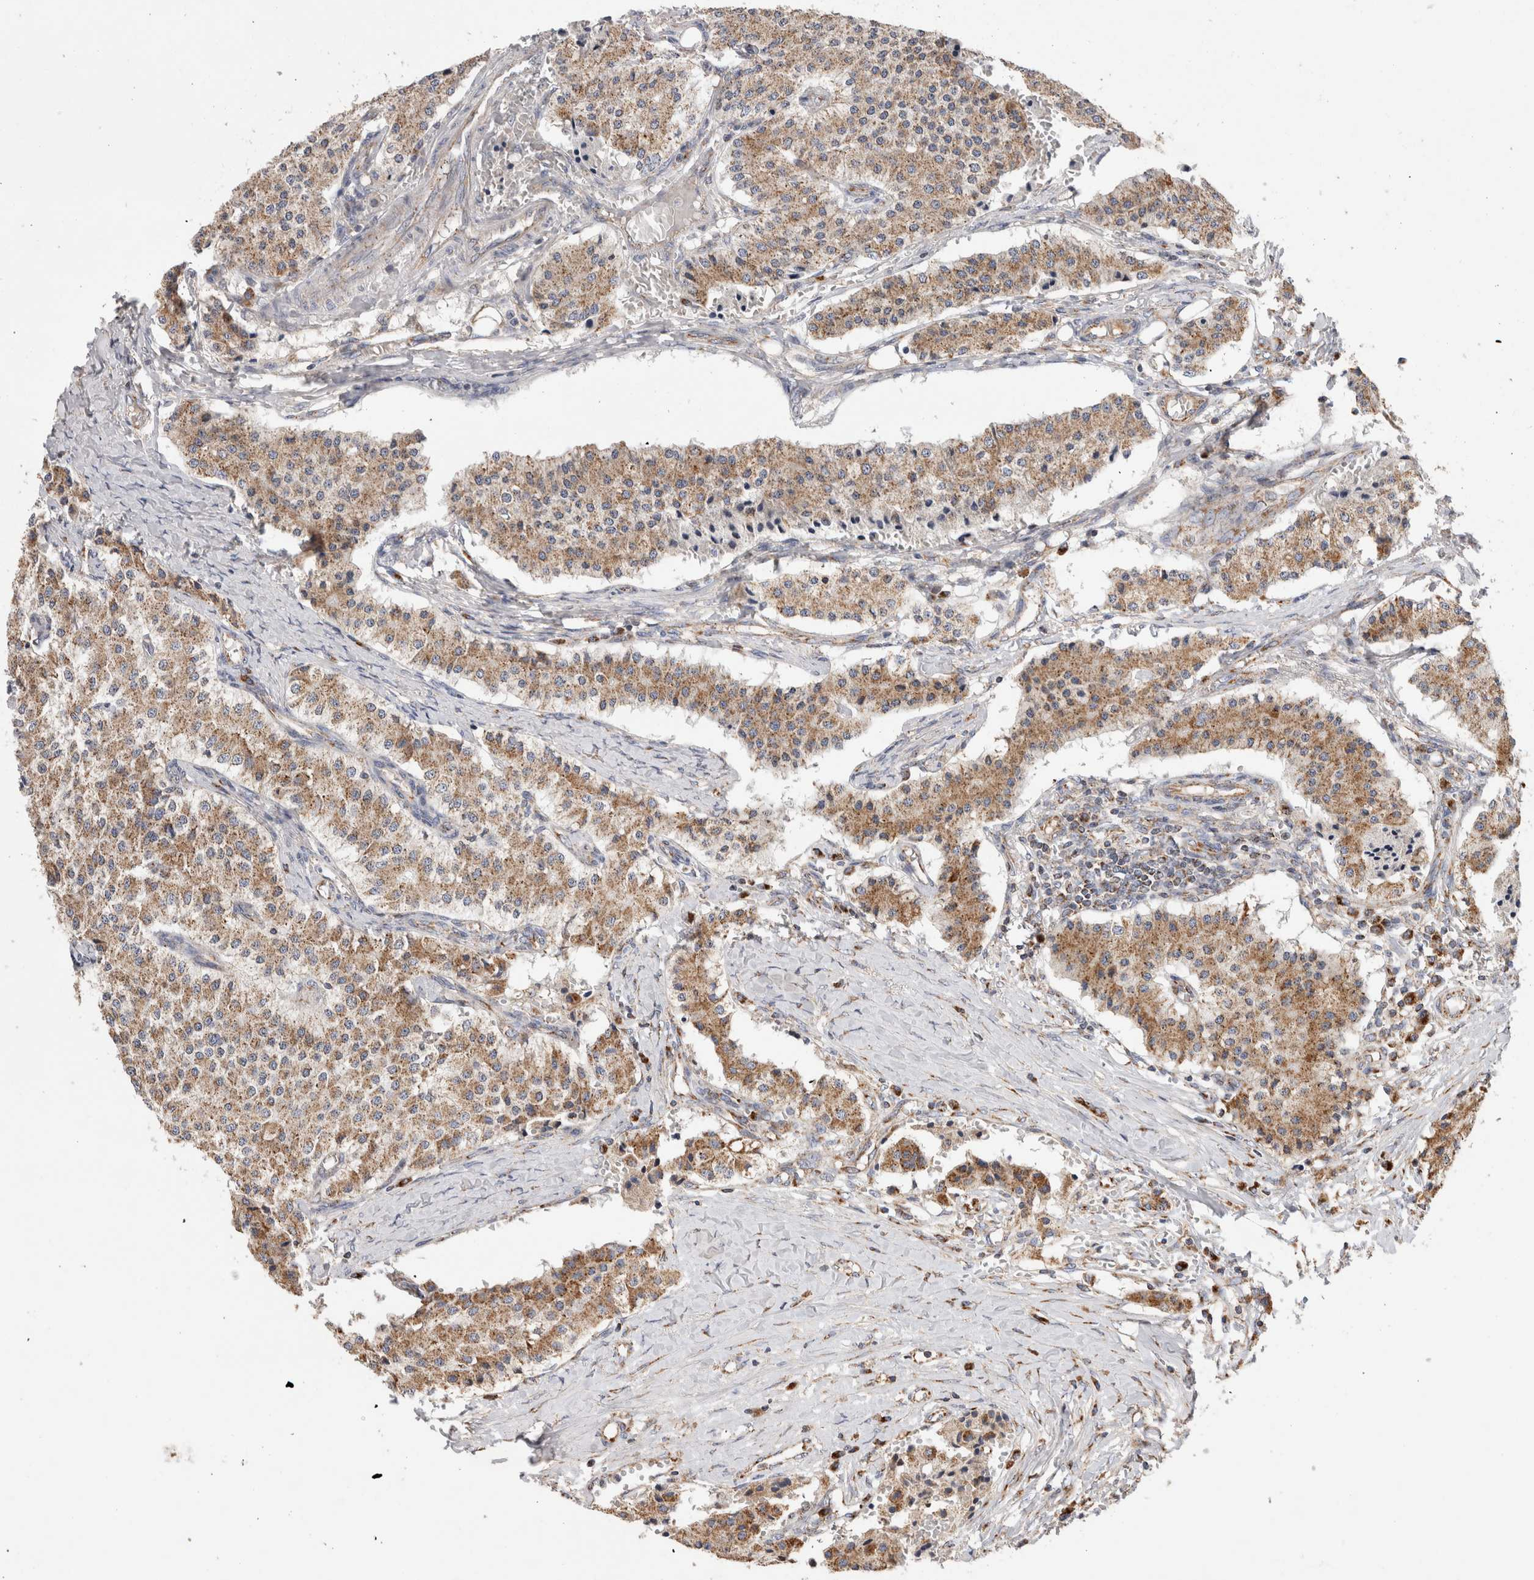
{"staining": {"intensity": "weak", "quantity": ">75%", "location": "cytoplasmic/membranous"}, "tissue": "carcinoid", "cell_type": "Tumor cells", "image_type": "cancer", "snomed": [{"axis": "morphology", "description": "Carcinoid, malignant, NOS"}, {"axis": "topography", "description": "Colon"}], "caption": "Brown immunohistochemical staining in carcinoid shows weak cytoplasmic/membranous positivity in approximately >75% of tumor cells.", "gene": "IARS2", "patient": {"sex": "female", "age": 52}}